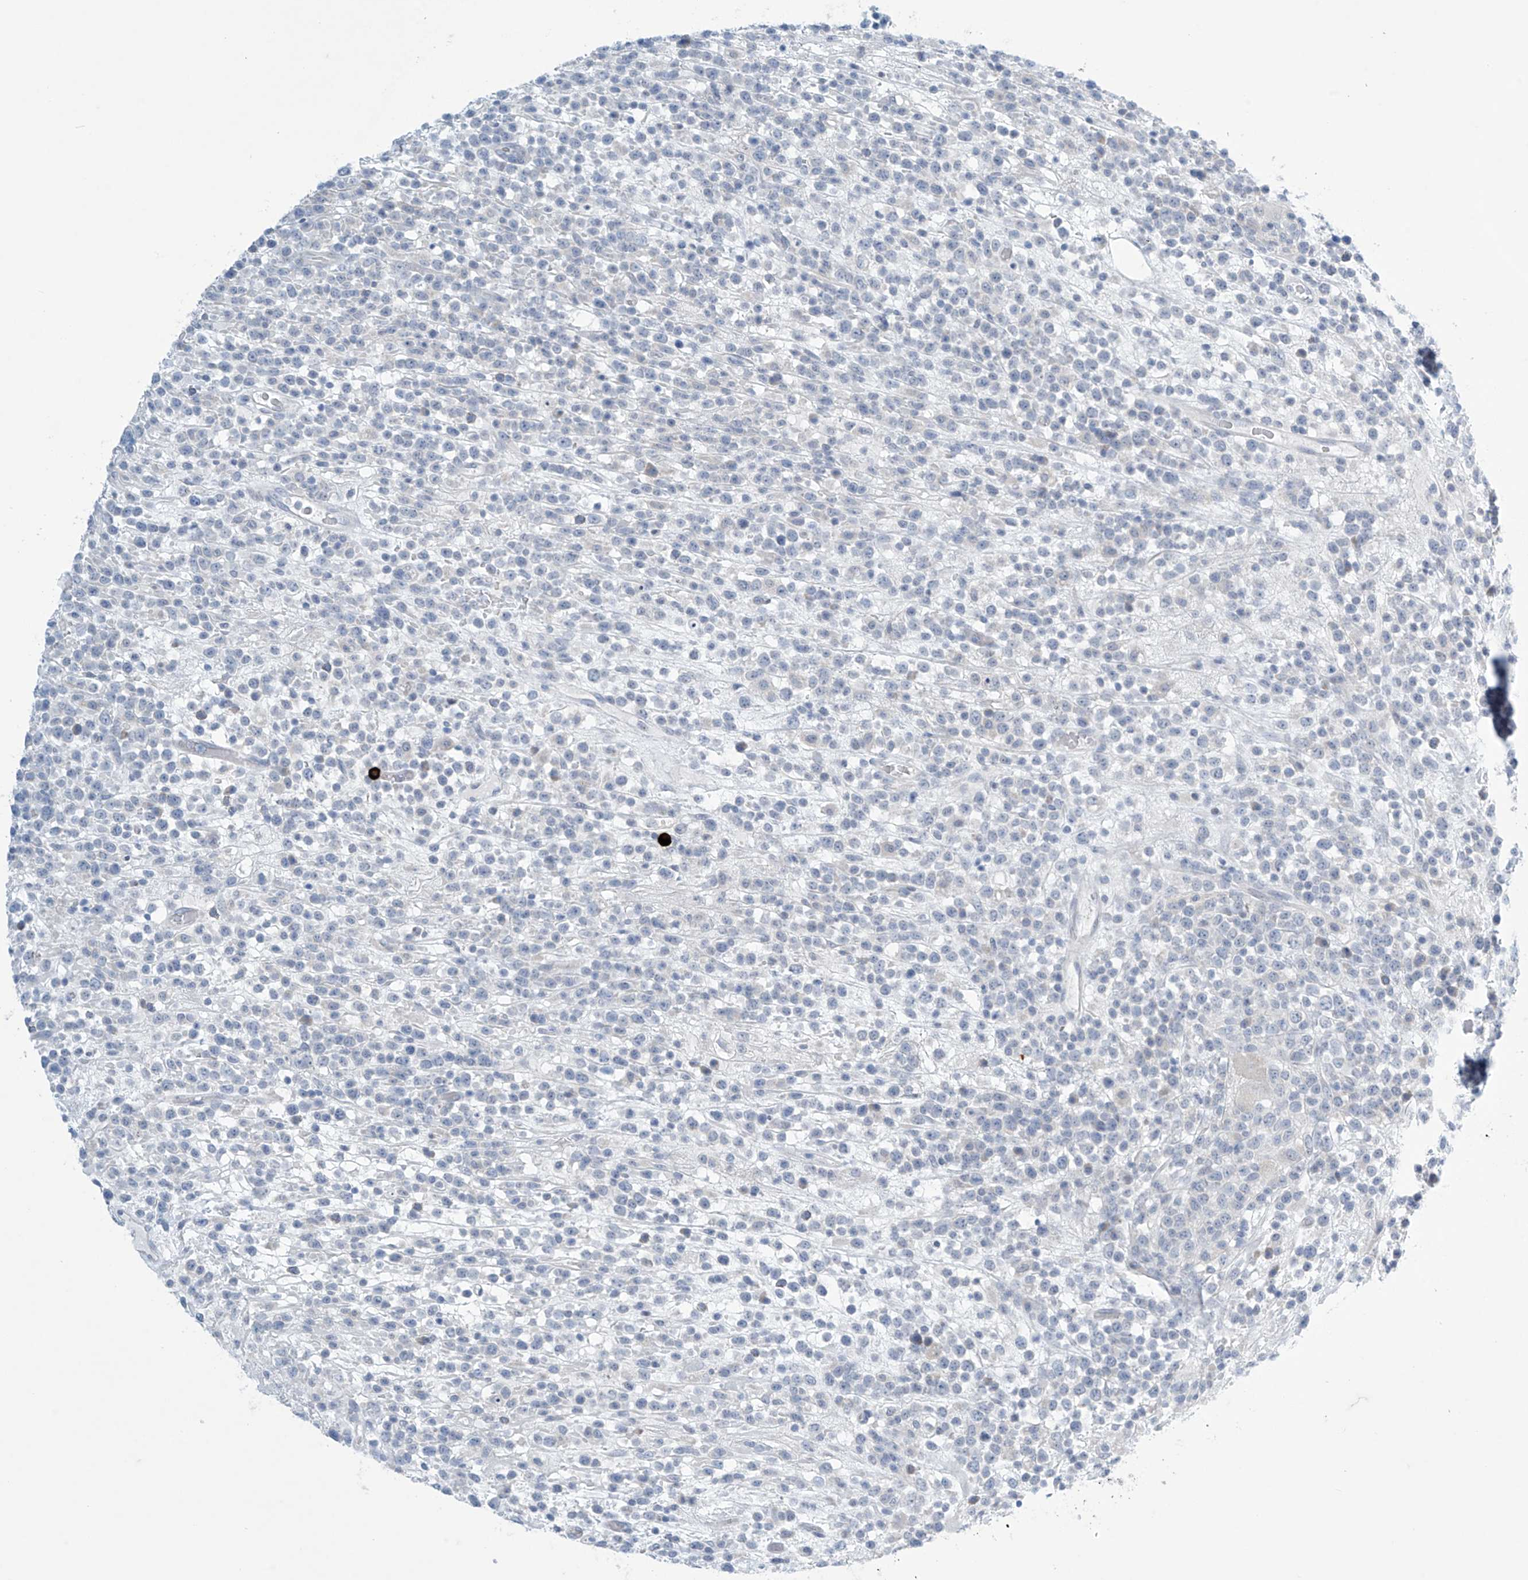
{"staining": {"intensity": "negative", "quantity": "none", "location": "none"}, "tissue": "lymphoma", "cell_type": "Tumor cells", "image_type": "cancer", "snomed": [{"axis": "morphology", "description": "Malignant lymphoma, non-Hodgkin's type, High grade"}, {"axis": "topography", "description": "Colon"}], "caption": "Immunohistochemistry micrograph of neoplastic tissue: lymphoma stained with DAB shows no significant protein expression in tumor cells. (DAB immunohistochemistry (IHC), high magnification).", "gene": "SLC35A5", "patient": {"sex": "female", "age": 53}}